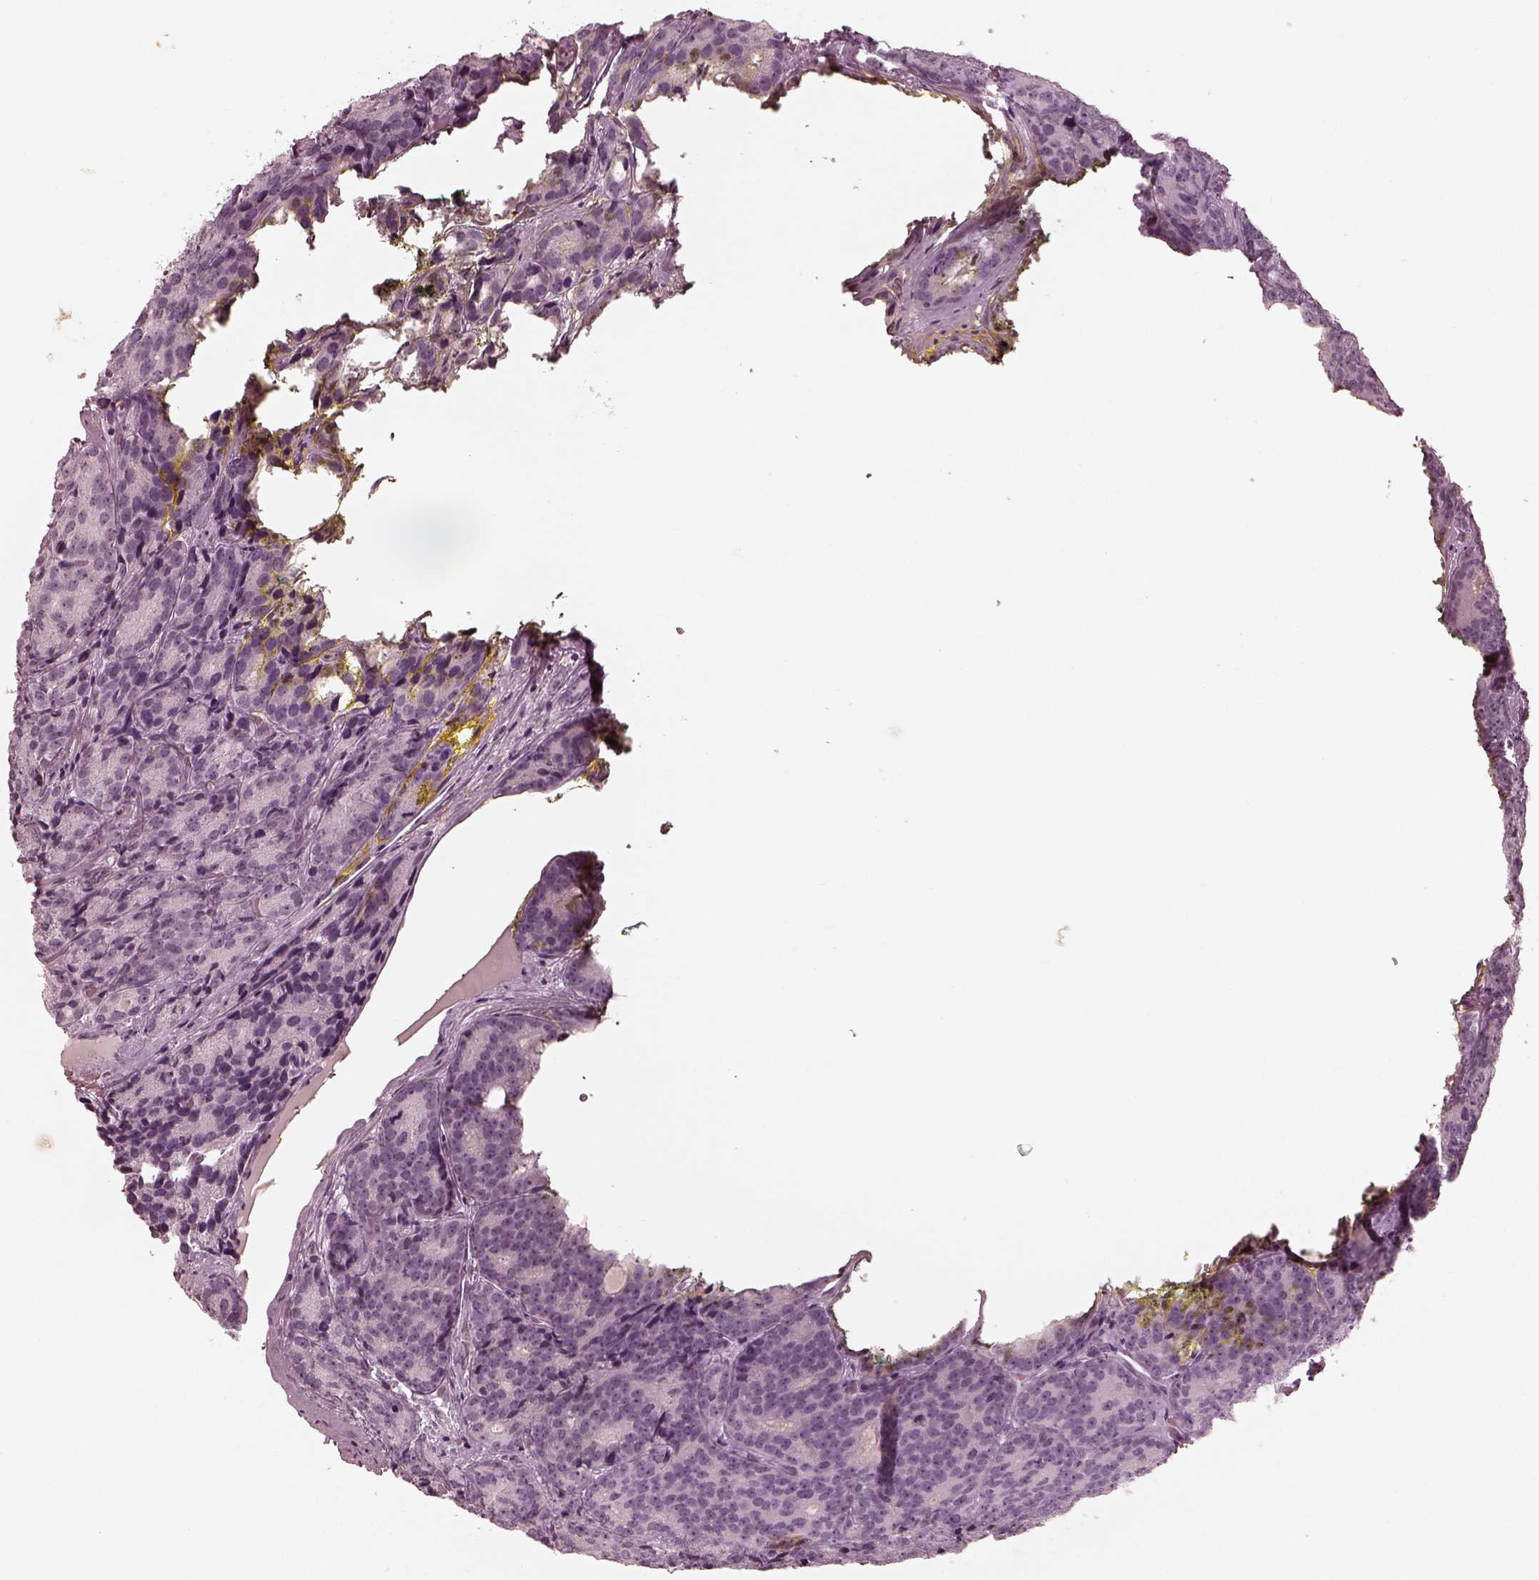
{"staining": {"intensity": "negative", "quantity": "none", "location": "none"}, "tissue": "prostate cancer", "cell_type": "Tumor cells", "image_type": "cancer", "snomed": [{"axis": "morphology", "description": "Adenocarcinoma, NOS"}, {"axis": "topography", "description": "Prostate"}], "caption": "This photomicrograph is of prostate cancer (adenocarcinoma) stained with IHC to label a protein in brown with the nuclei are counter-stained blue. There is no expression in tumor cells. The staining is performed using DAB brown chromogen with nuclei counter-stained in using hematoxylin.", "gene": "ADRB3", "patient": {"sex": "male", "age": 71}}